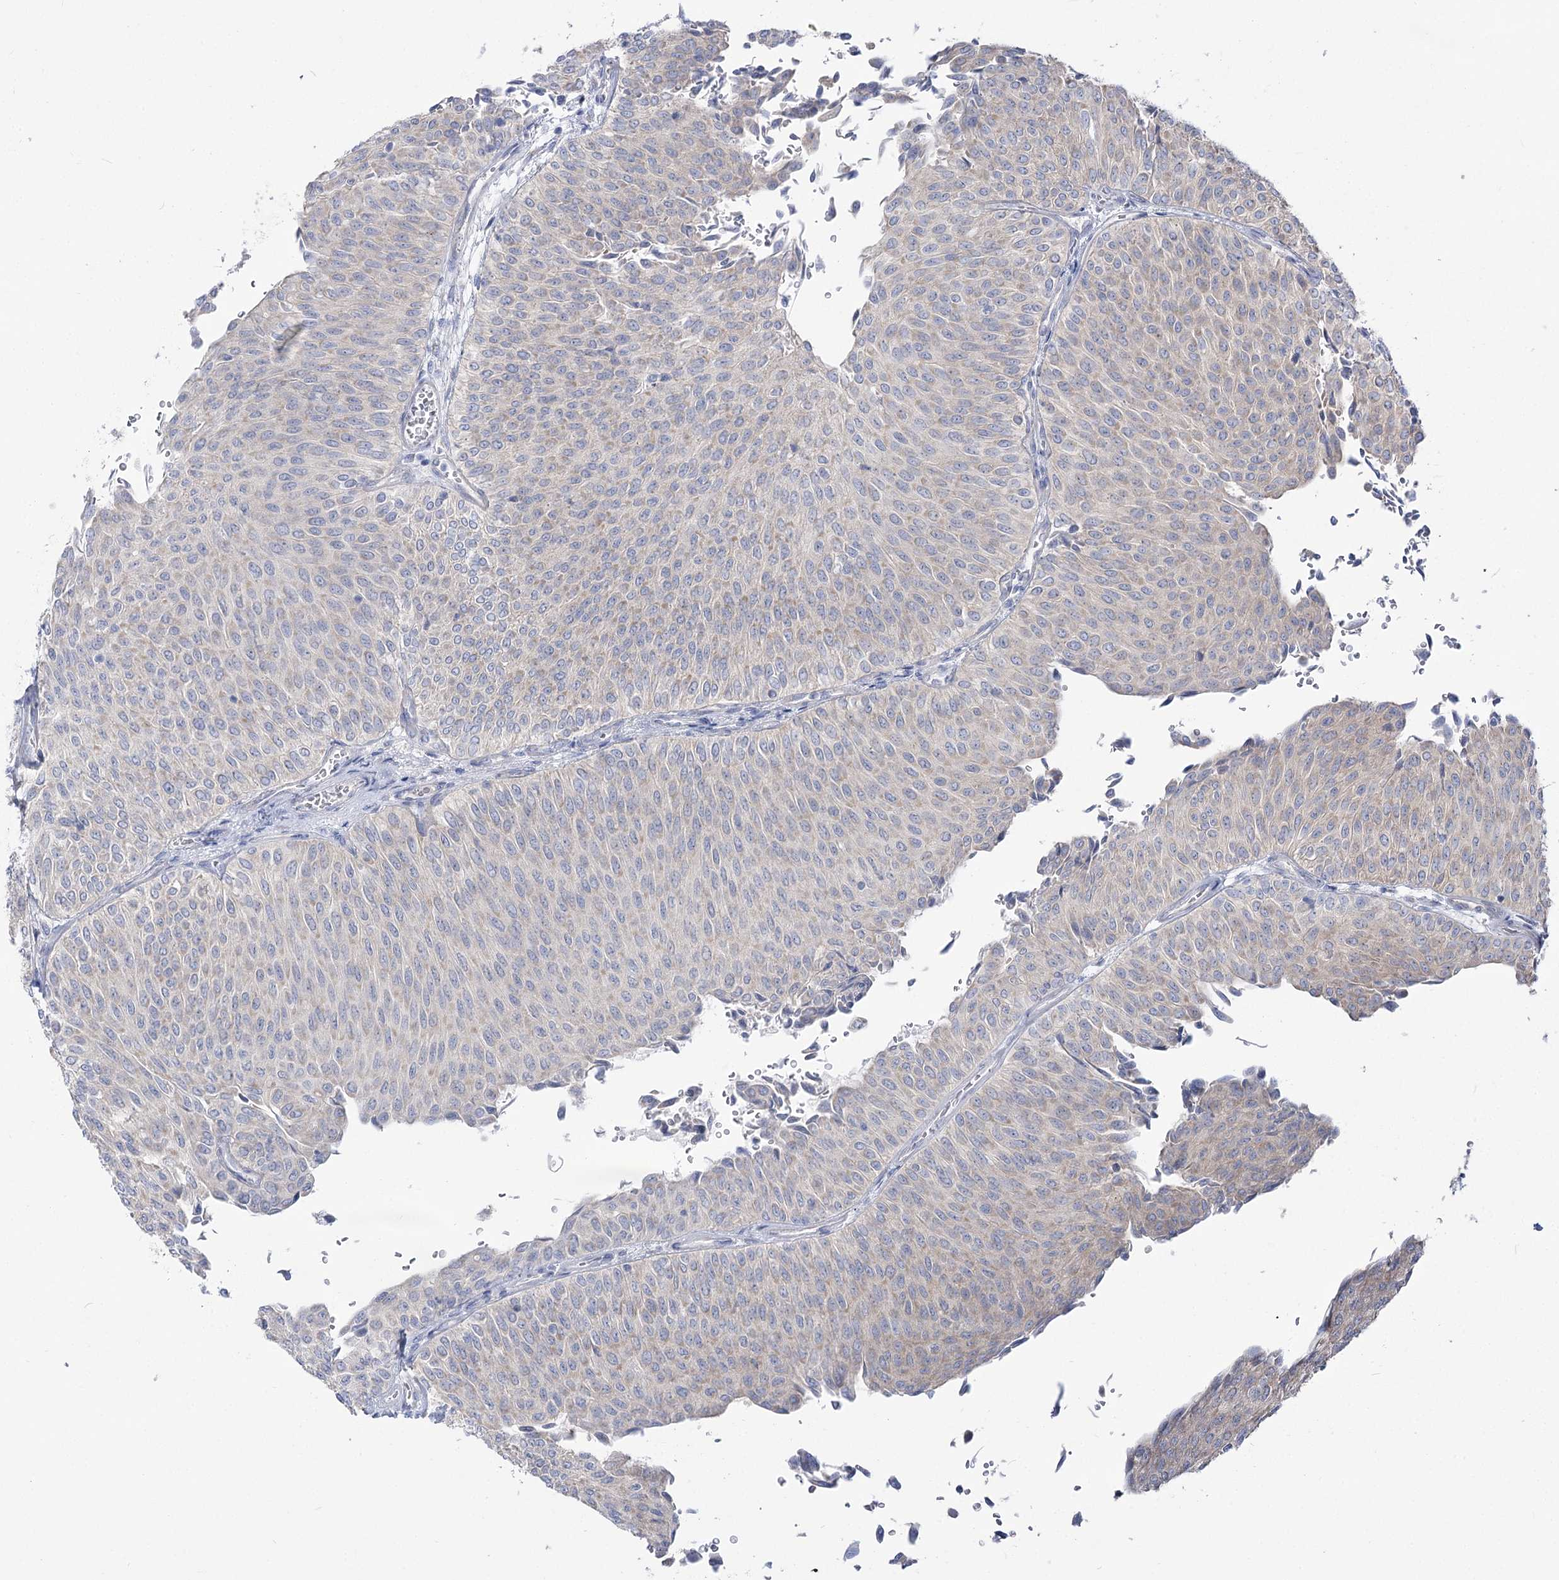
{"staining": {"intensity": "negative", "quantity": "none", "location": "none"}, "tissue": "urothelial cancer", "cell_type": "Tumor cells", "image_type": "cancer", "snomed": [{"axis": "morphology", "description": "Urothelial carcinoma, Low grade"}, {"axis": "topography", "description": "Urinary bladder"}], "caption": "Tumor cells show no significant expression in urothelial cancer.", "gene": "SUOX", "patient": {"sex": "male", "age": 78}}